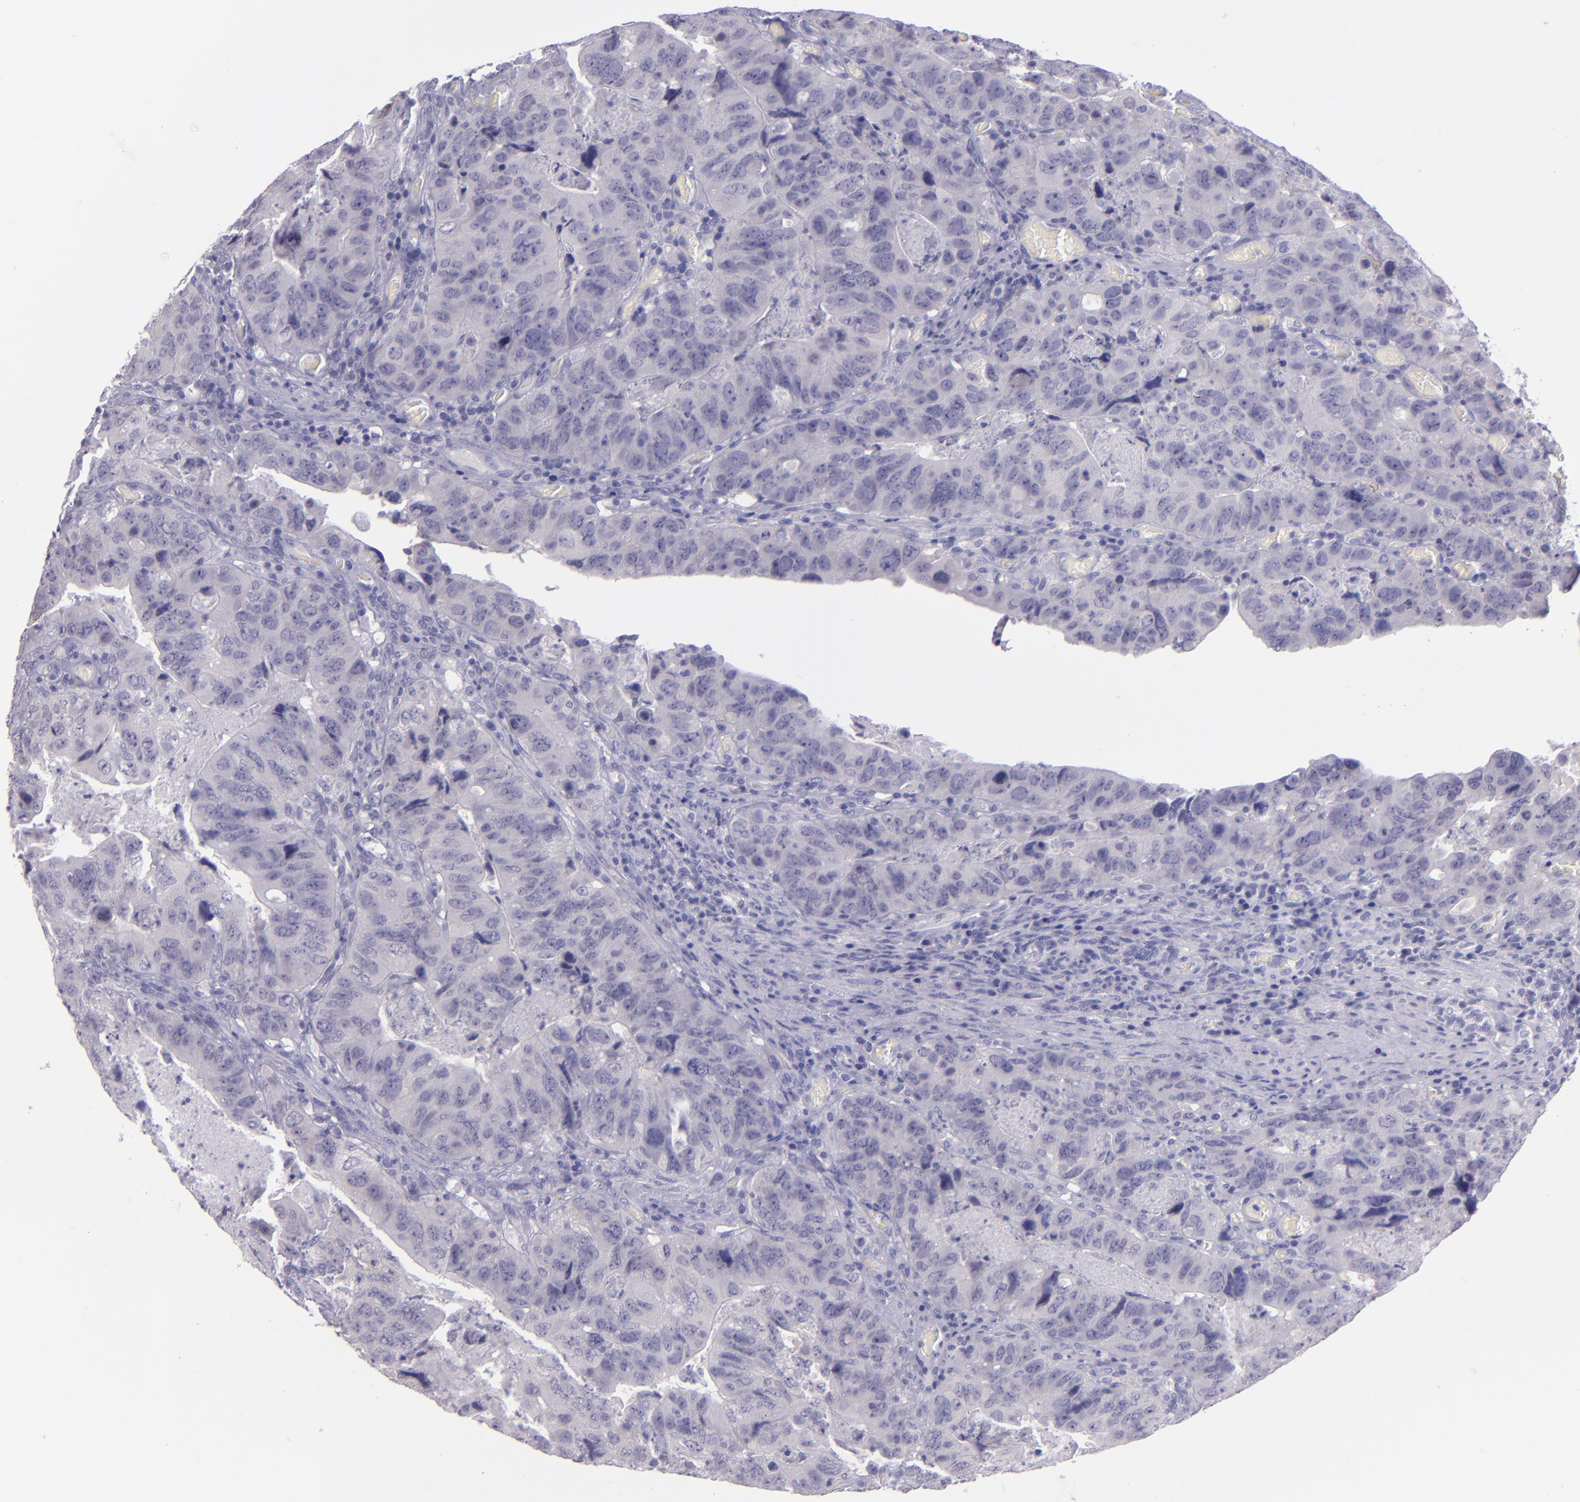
{"staining": {"intensity": "negative", "quantity": "none", "location": "none"}, "tissue": "colorectal cancer", "cell_type": "Tumor cells", "image_type": "cancer", "snomed": [{"axis": "morphology", "description": "Adenocarcinoma, NOS"}, {"axis": "topography", "description": "Rectum"}], "caption": "An immunohistochemistry (IHC) micrograph of colorectal cancer is shown. There is no staining in tumor cells of colorectal cancer.", "gene": "TNNT3", "patient": {"sex": "female", "age": 82}}